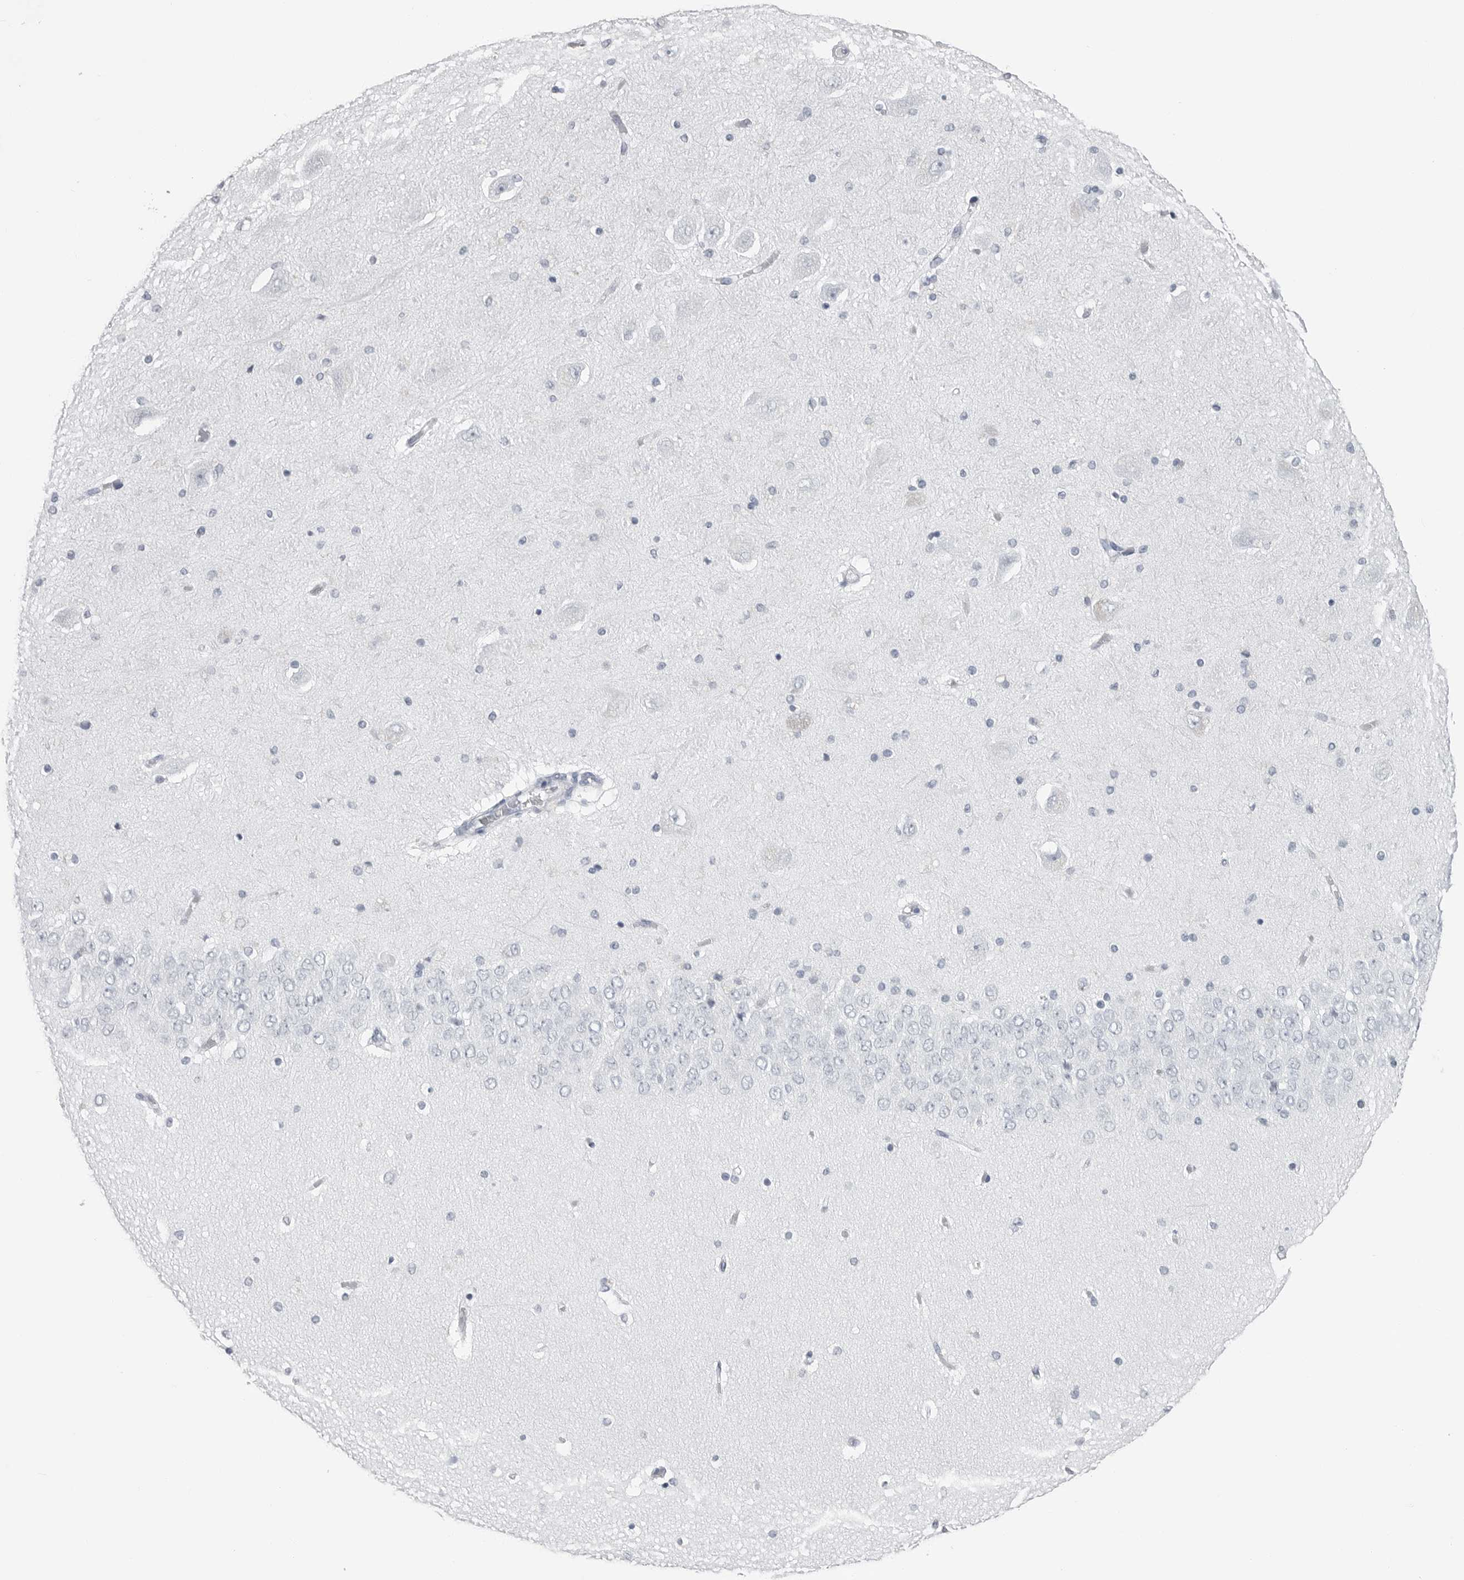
{"staining": {"intensity": "negative", "quantity": "none", "location": "none"}, "tissue": "hippocampus", "cell_type": "Glial cells", "image_type": "normal", "snomed": [{"axis": "morphology", "description": "Normal tissue, NOS"}, {"axis": "topography", "description": "Hippocampus"}], "caption": "The IHC image has no significant staining in glial cells of hippocampus. (Brightfield microscopy of DAB IHC at high magnification).", "gene": "CSH1", "patient": {"sex": "female", "age": 54}}